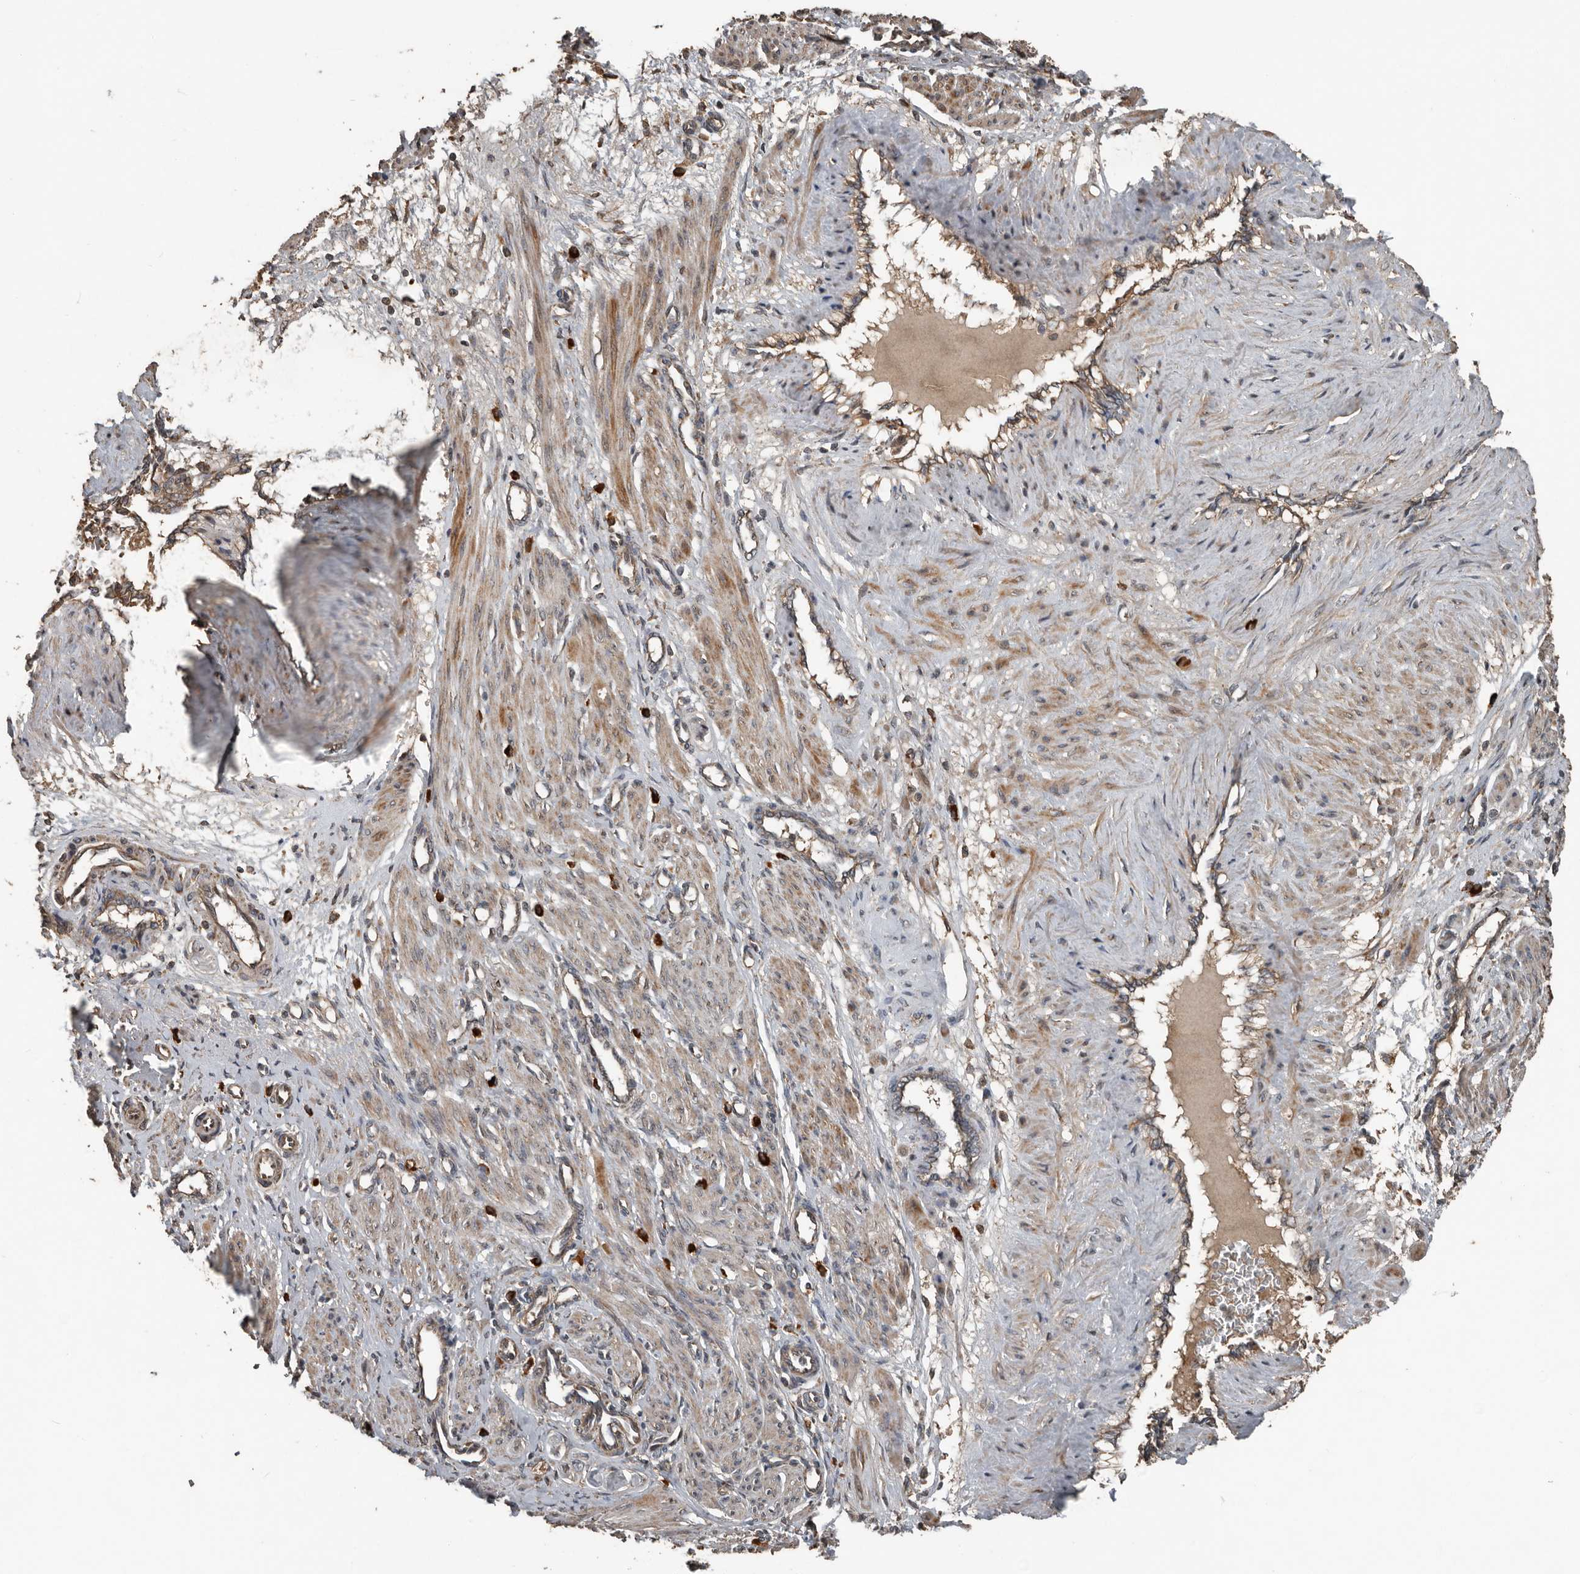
{"staining": {"intensity": "moderate", "quantity": ">75%", "location": "cytoplasmic/membranous"}, "tissue": "smooth muscle", "cell_type": "Smooth muscle cells", "image_type": "normal", "snomed": [{"axis": "morphology", "description": "Normal tissue, NOS"}, {"axis": "topography", "description": "Endometrium"}], "caption": "This is an image of IHC staining of unremarkable smooth muscle, which shows moderate positivity in the cytoplasmic/membranous of smooth muscle cells.", "gene": "RNF207", "patient": {"sex": "female", "age": 33}}